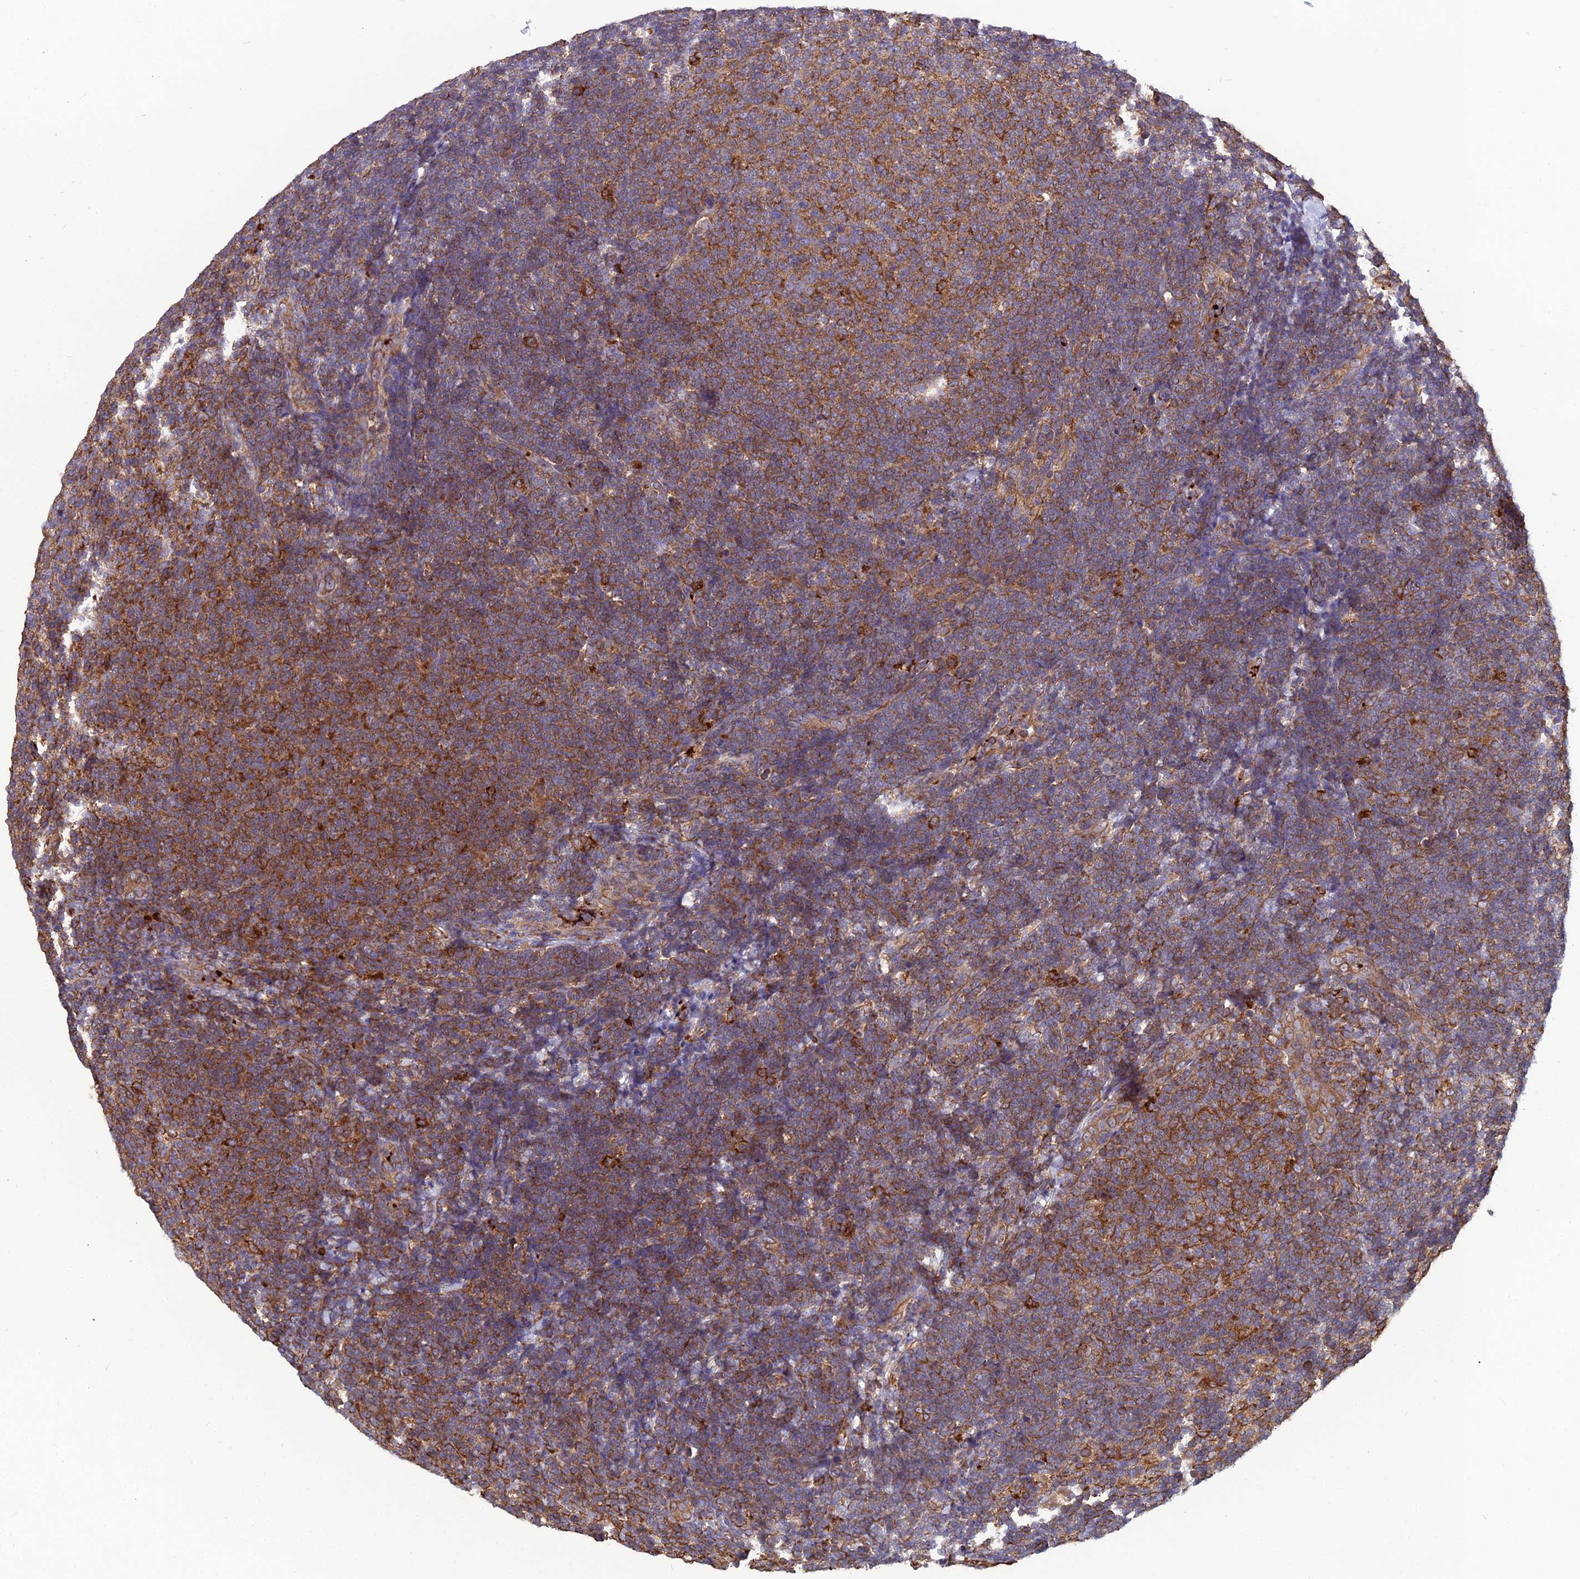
{"staining": {"intensity": "moderate", "quantity": "25%-75%", "location": "cytoplasmic/membranous"}, "tissue": "lymphoma", "cell_type": "Tumor cells", "image_type": "cancer", "snomed": [{"axis": "morphology", "description": "Malignant lymphoma, non-Hodgkin's type, Low grade"}, {"axis": "topography", "description": "Lymph node"}], "caption": "Human malignant lymphoma, non-Hodgkin's type (low-grade) stained with a protein marker shows moderate staining in tumor cells.", "gene": "PSMD11", "patient": {"sex": "male", "age": 66}}